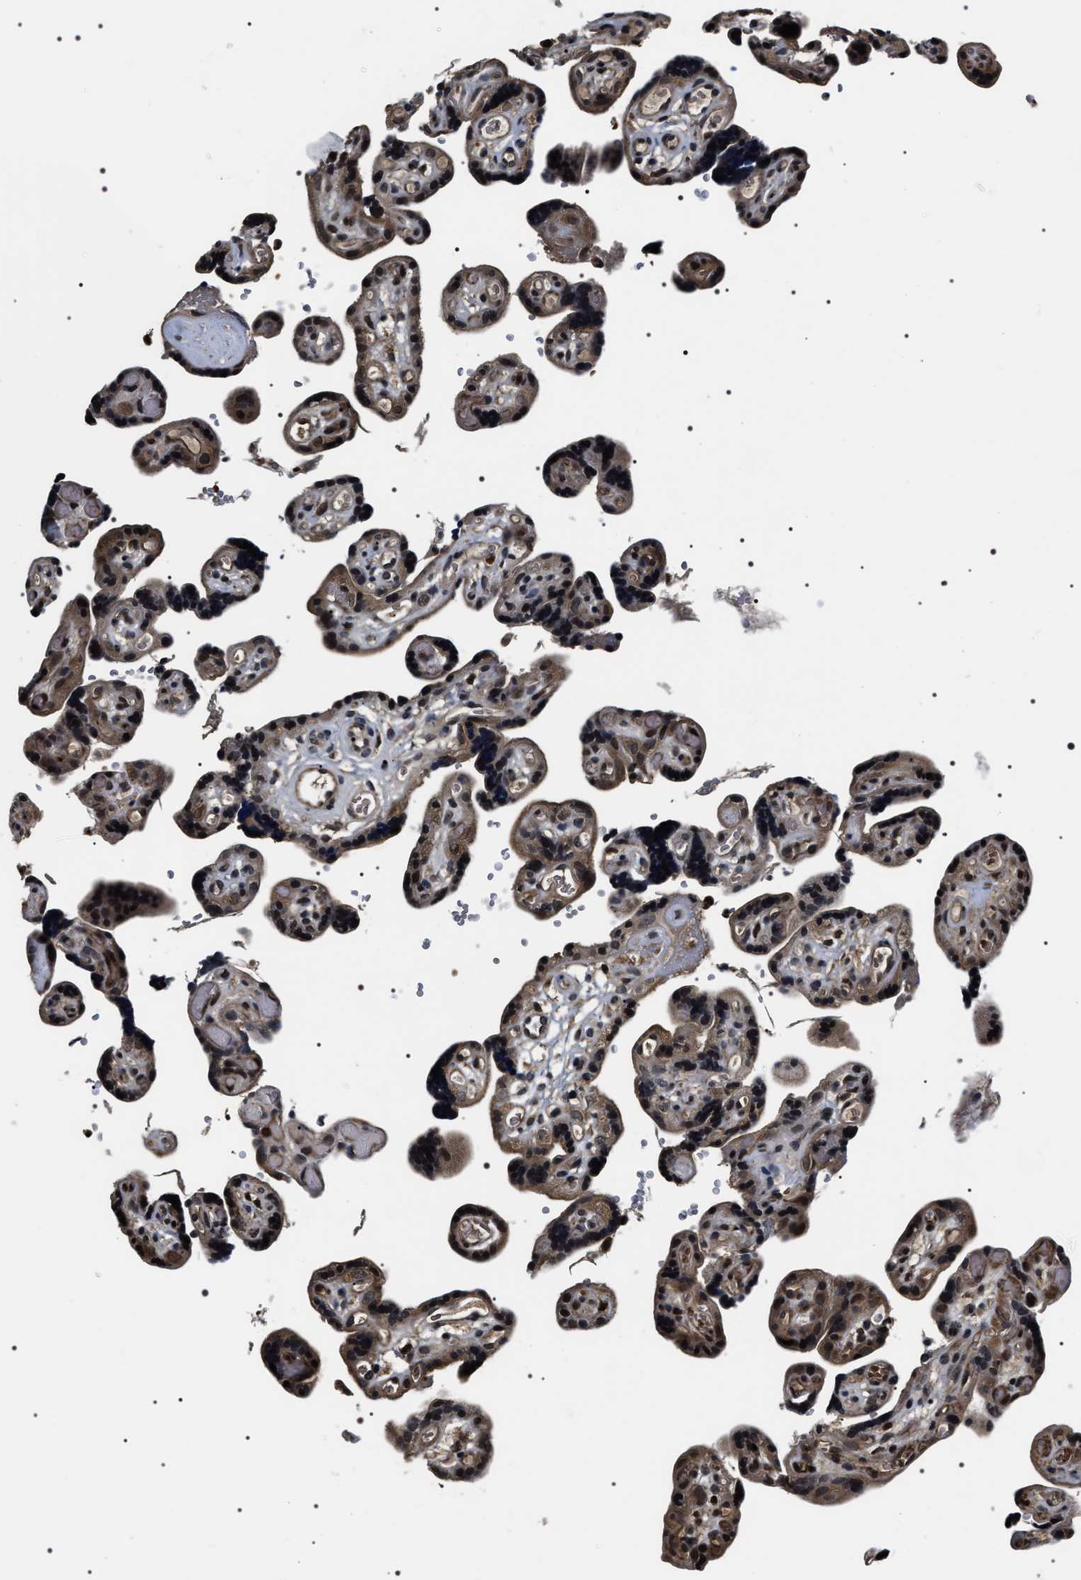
{"staining": {"intensity": "strong", "quantity": ">75%", "location": "cytoplasmic/membranous,nuclear"}, "tissue": "placenta", "cell_type": "Trophoblastic cells", "image_type": "normal", "snomed": [{"axis": "morphology", "description": "Normal tissue, NOS"}, {"axis": "topography", "description": "Placenta"}], "caption": "IHC photomicrograph of normal placenta: human placenta stained using immunohistochemistry reveals high levels of strong protein expression localized specifically in the cytoplasmic/membranous,nuclear of trophoblastic cells, appearing as a cytoplasmic/membranous,nuclear brown color.", "gene": "ARHGAP22", "patient": {"sex": "female", "age": 30}}